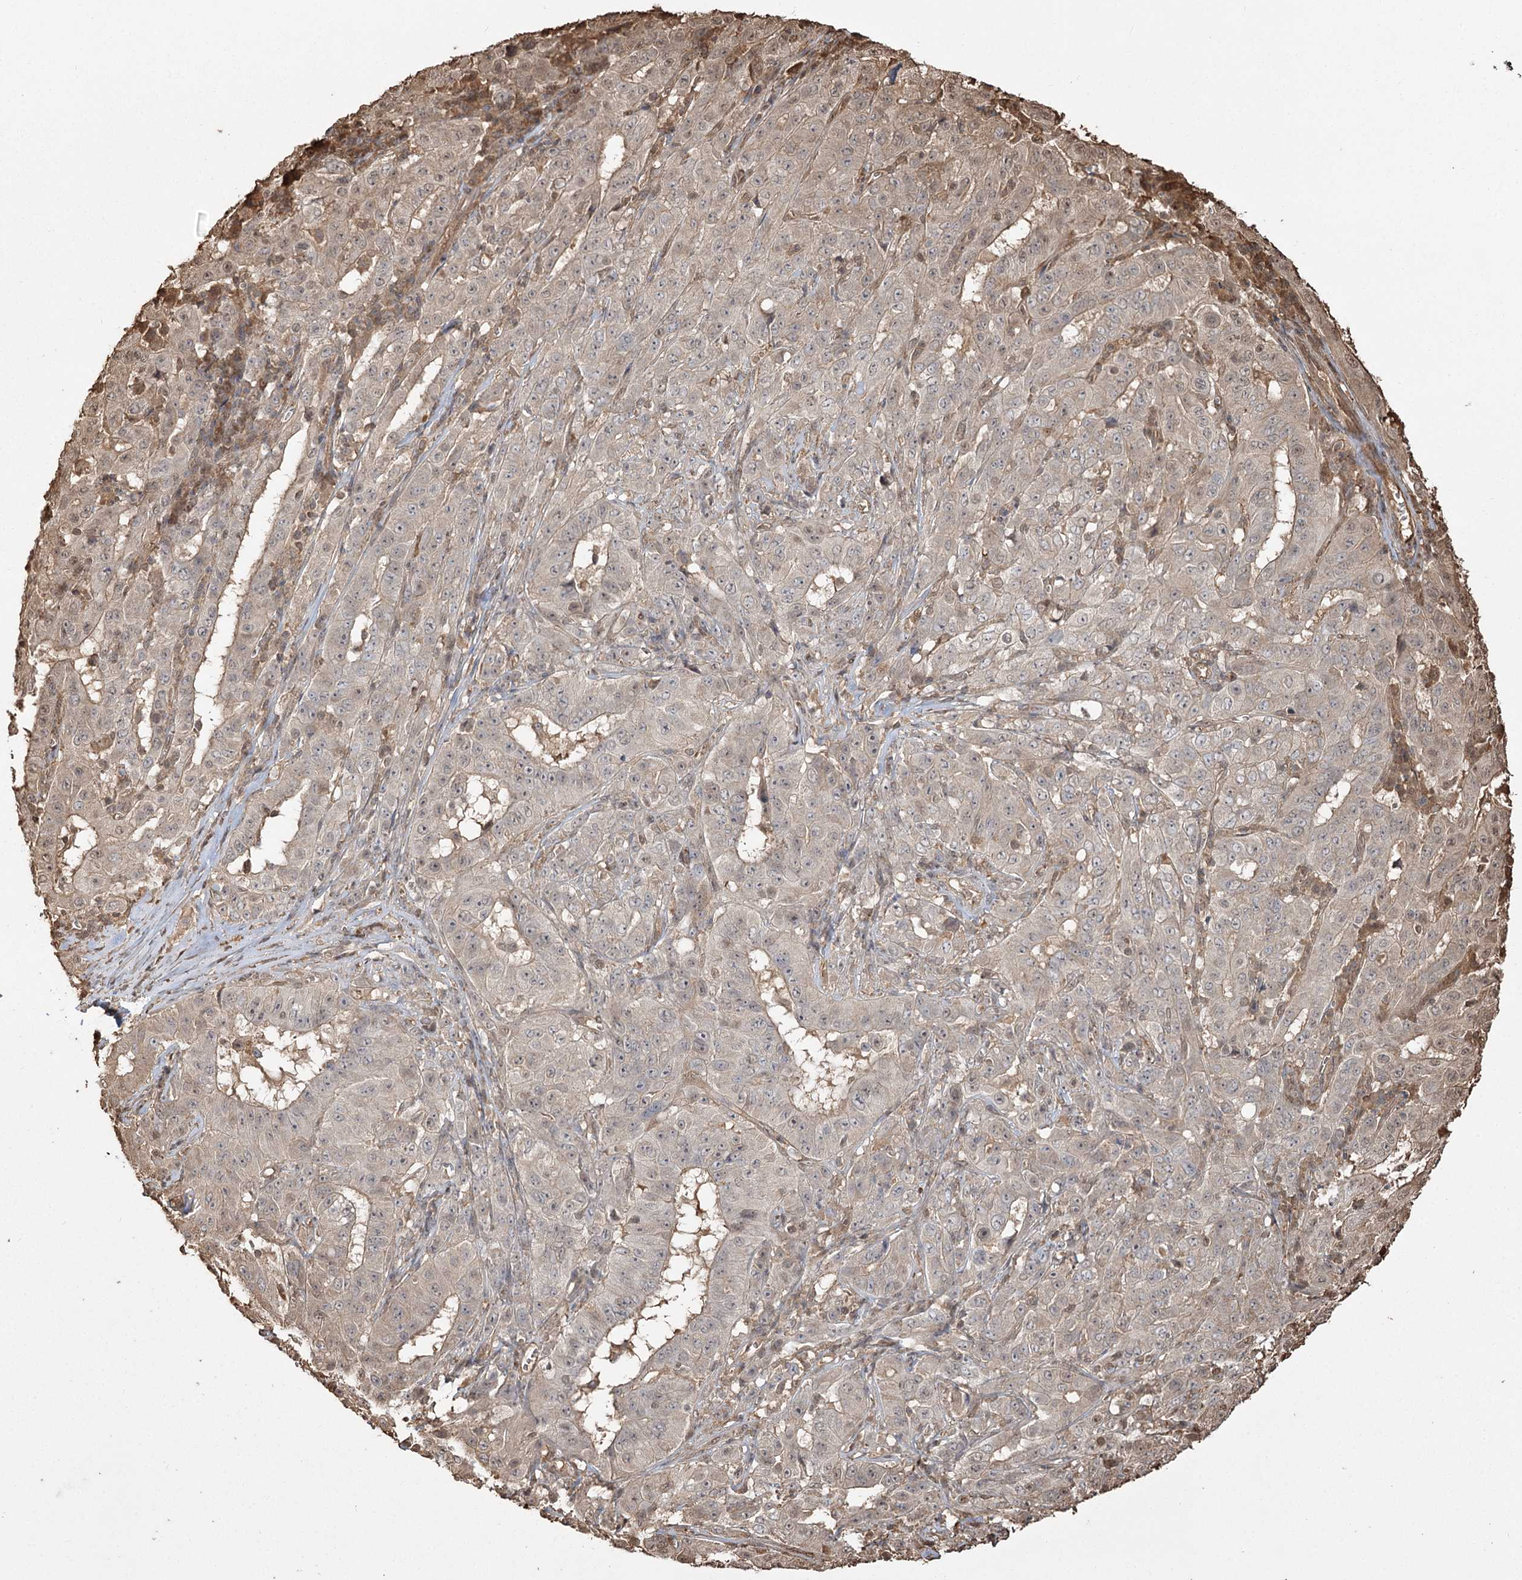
{"staining": {"intensity": "weak", "quantity": "<25%", "location": "cytoplasmic/membranous"}, "tissue": "pancreatic cancer", "cell_type": "Tumor cells", "image_type": "cancer", "snomed": [{"axis": "morphology", "description": "Adenocarcinoma, NOS"}, {"axis": "topography", "description": "Pancreas"}], "caption": "Immunohistochemistry histopathology image of neoplastic tissue: pancreatic cancer stained with DAB (3,3'-diaminobenzidine) shows no significant protein positivity in tumor cells.", "gene": "PLCH1", "patient": {"sex": "male", "age": 63}}